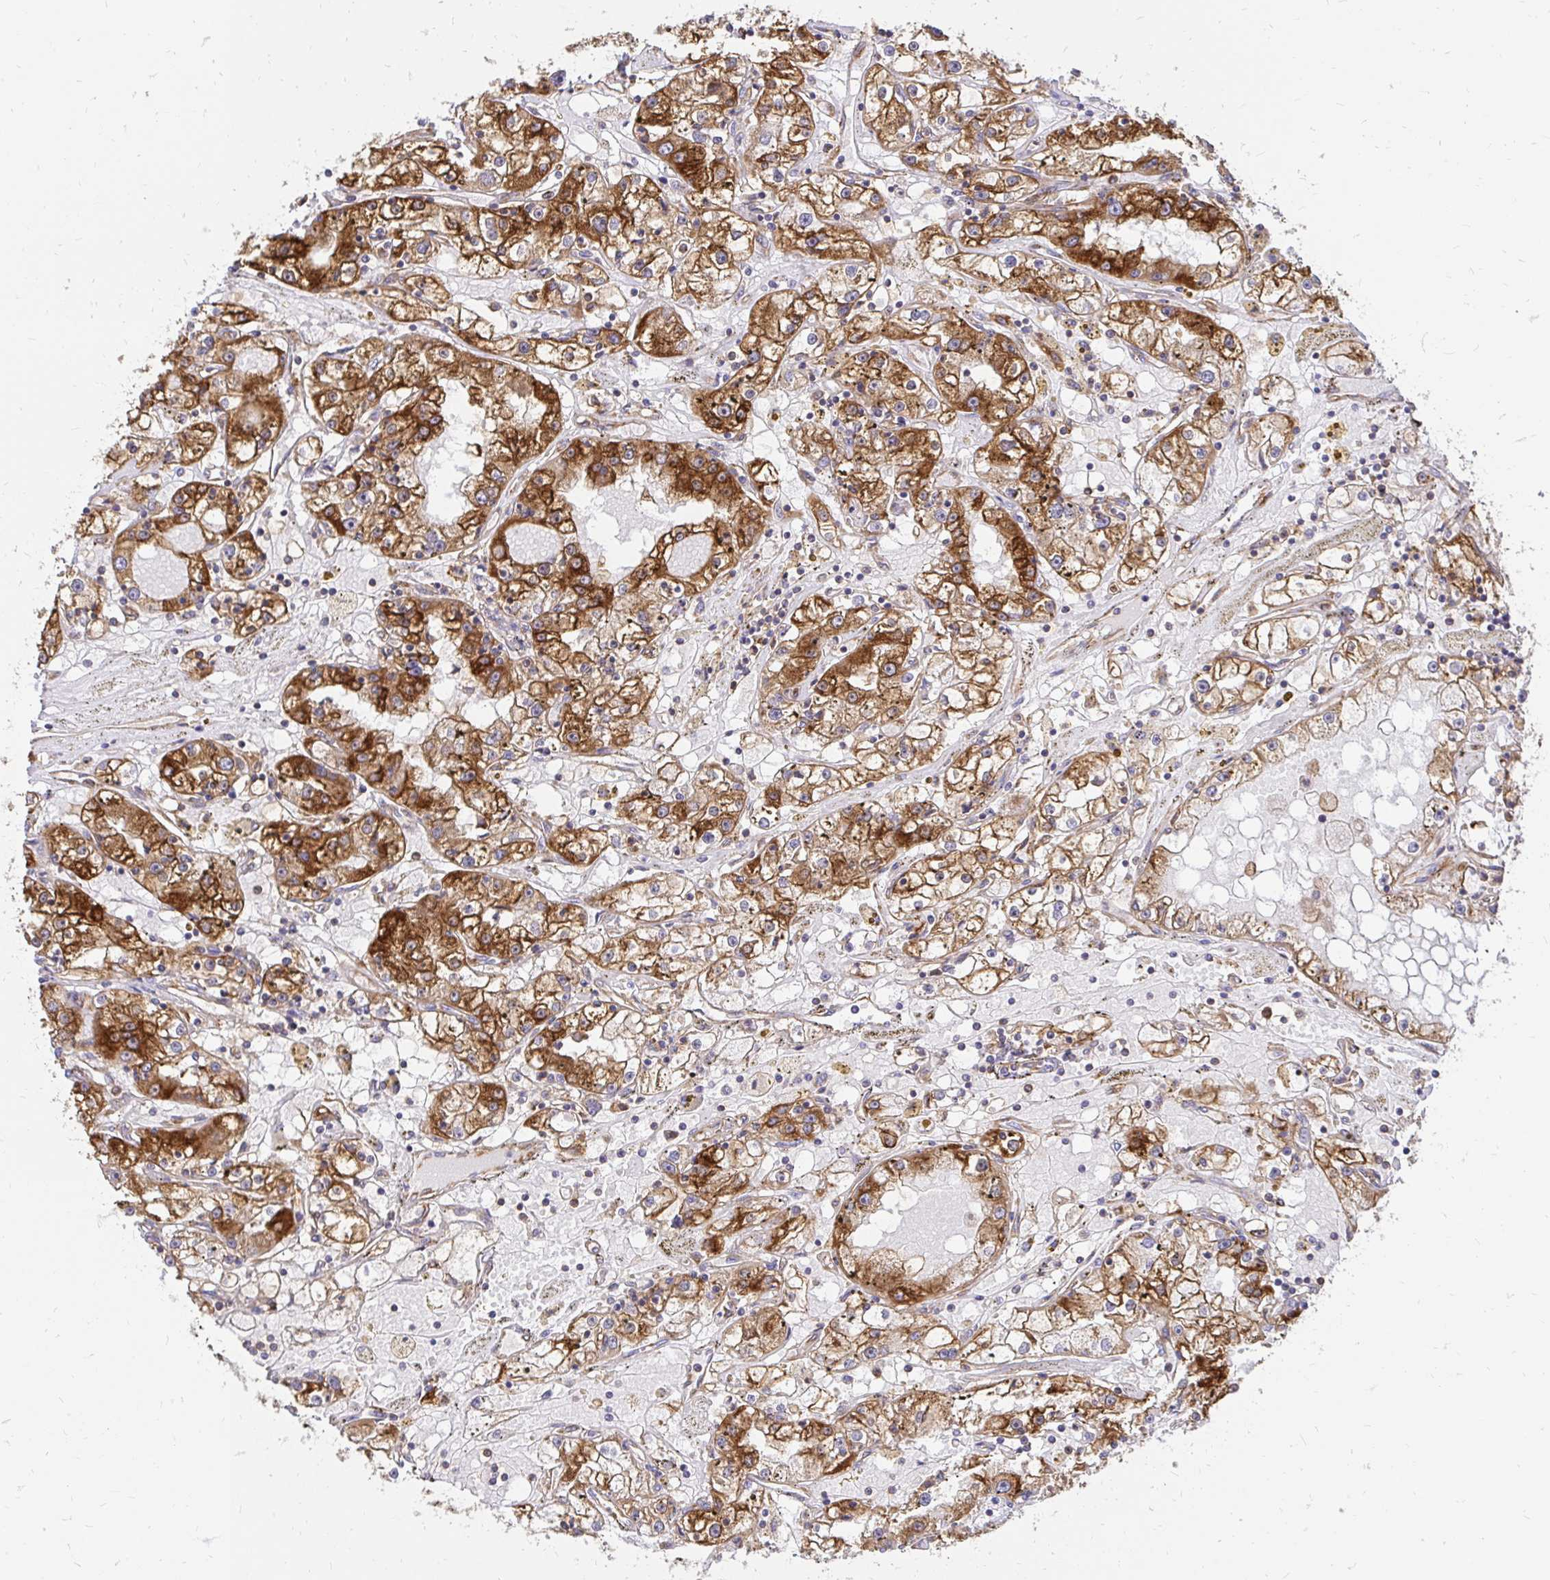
{"staining": {"intensity": "strong", "quantity": "25%-75%", "location": "cytoplasmic/membranous"}, "tissue": "renal cancer", "cell_type": "Tumor cells", "image_type": "cancer", "snomed": [{"axis": "morphology", "description": "Adenocarcinoma, NOS"}, {"axis": "topography", "description": "Kidney"}], "caption": "Renal cancer was stained to show a protein in brown. There is high levels of strong cytoplasmic/membranous staining in about 25%-75% of tumor cells.", "gene": "ABCB10", "patient": {"sex": "male", "age": 56}}